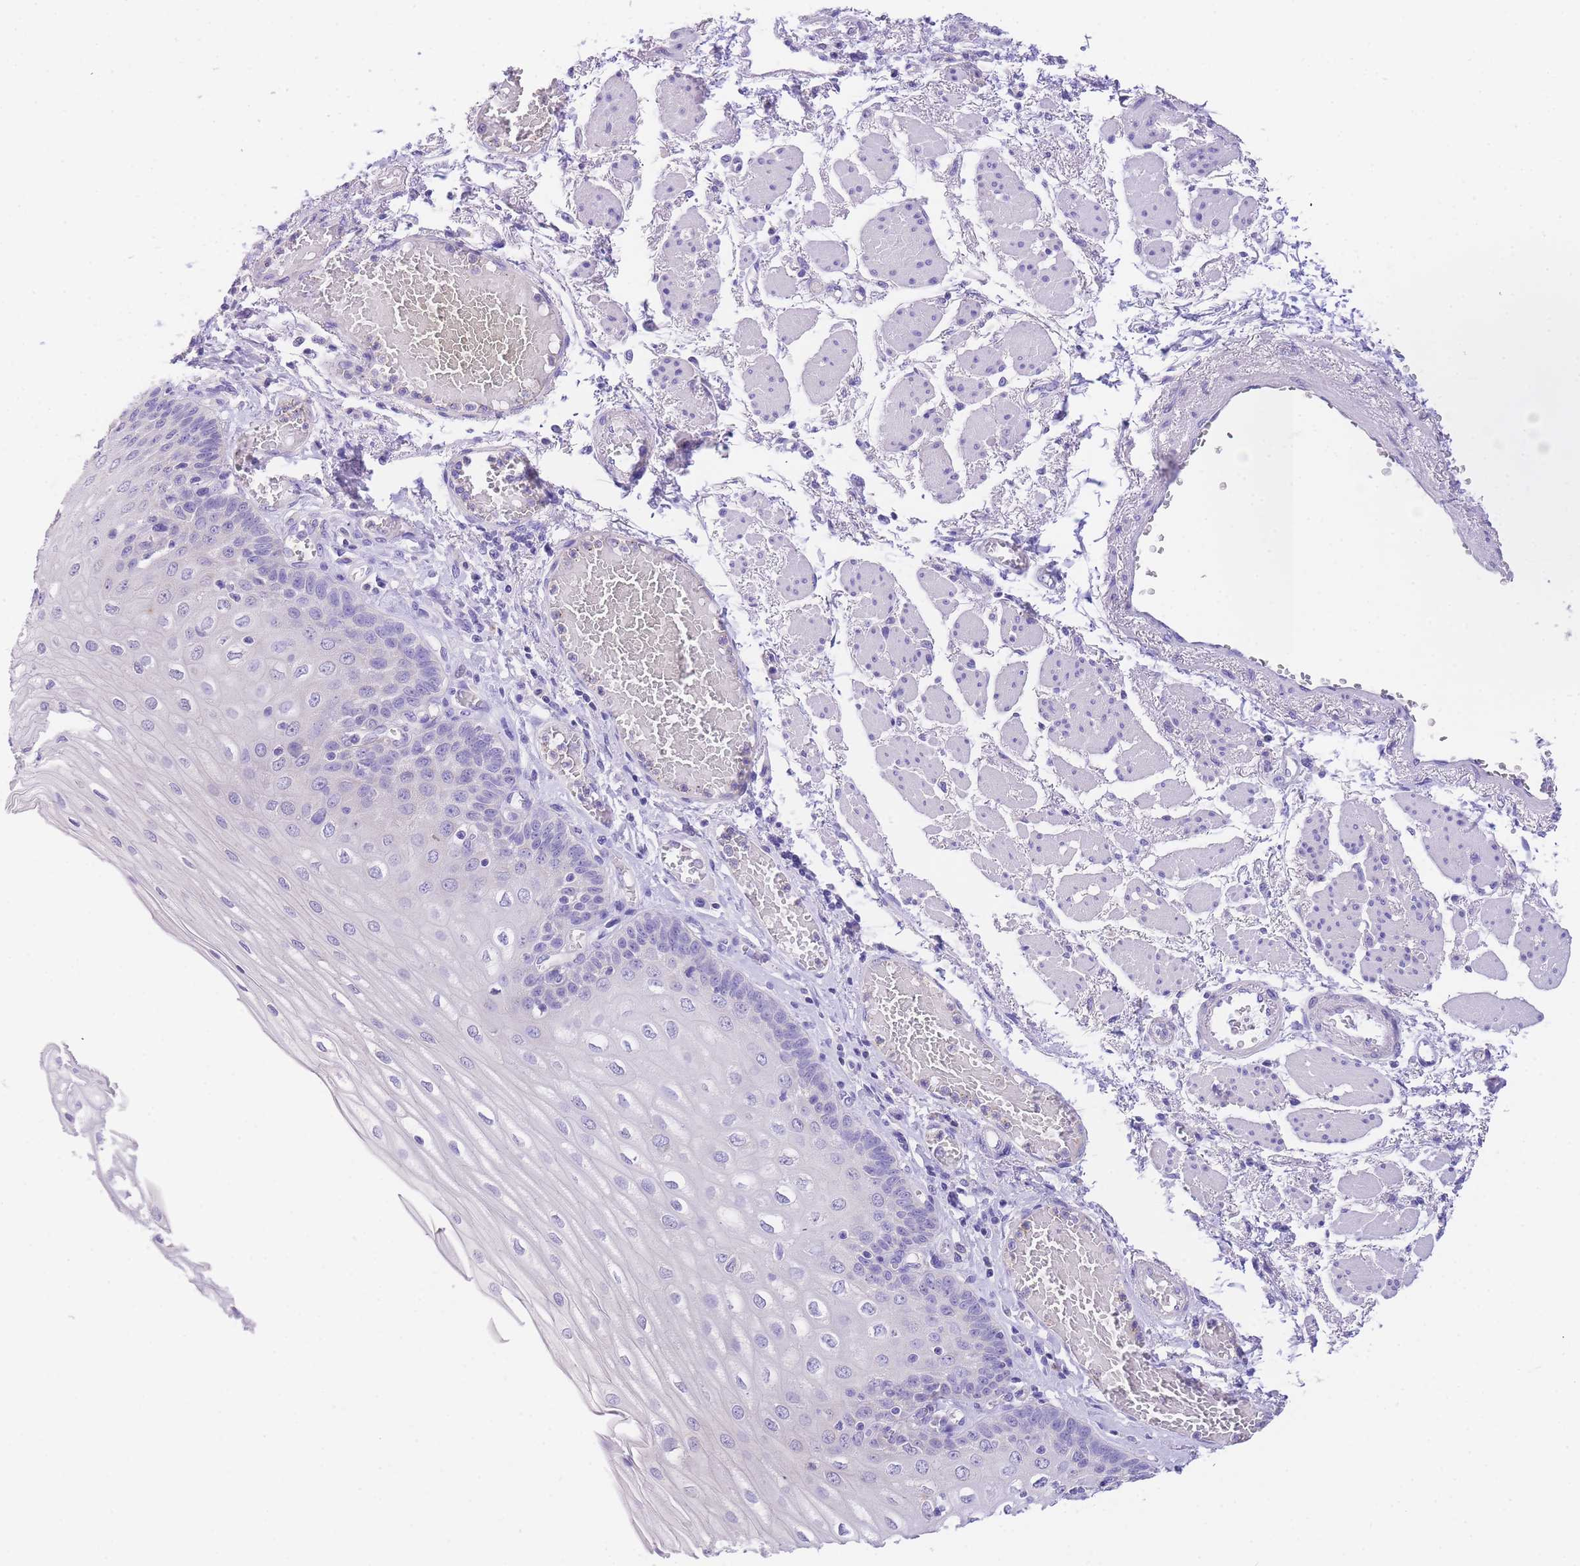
{"staining": {"intensity": "negative", "quantity": "none", "location": "none"}, "tissue": "esophagus", "cell_type": "Squamous epithelial cells", "image_type": "normal", "snomed": [{"axis": "morphology", "description": "Normal tissue, NOS"}, {"axis": "topography", "description": "Esophagus"}], "caption": "Immunohistochemistry micrograph of unremarkable human esophagus stained for a protein (brown), which displays no positivity in squamous epithelial cells. (Brightfield microscopy of DAB (3,3'-diaminobenzidine) immunohistochemistry at high magnification).", "gene": "EPN2", "patient": {"sex": "male", "age": 81}}